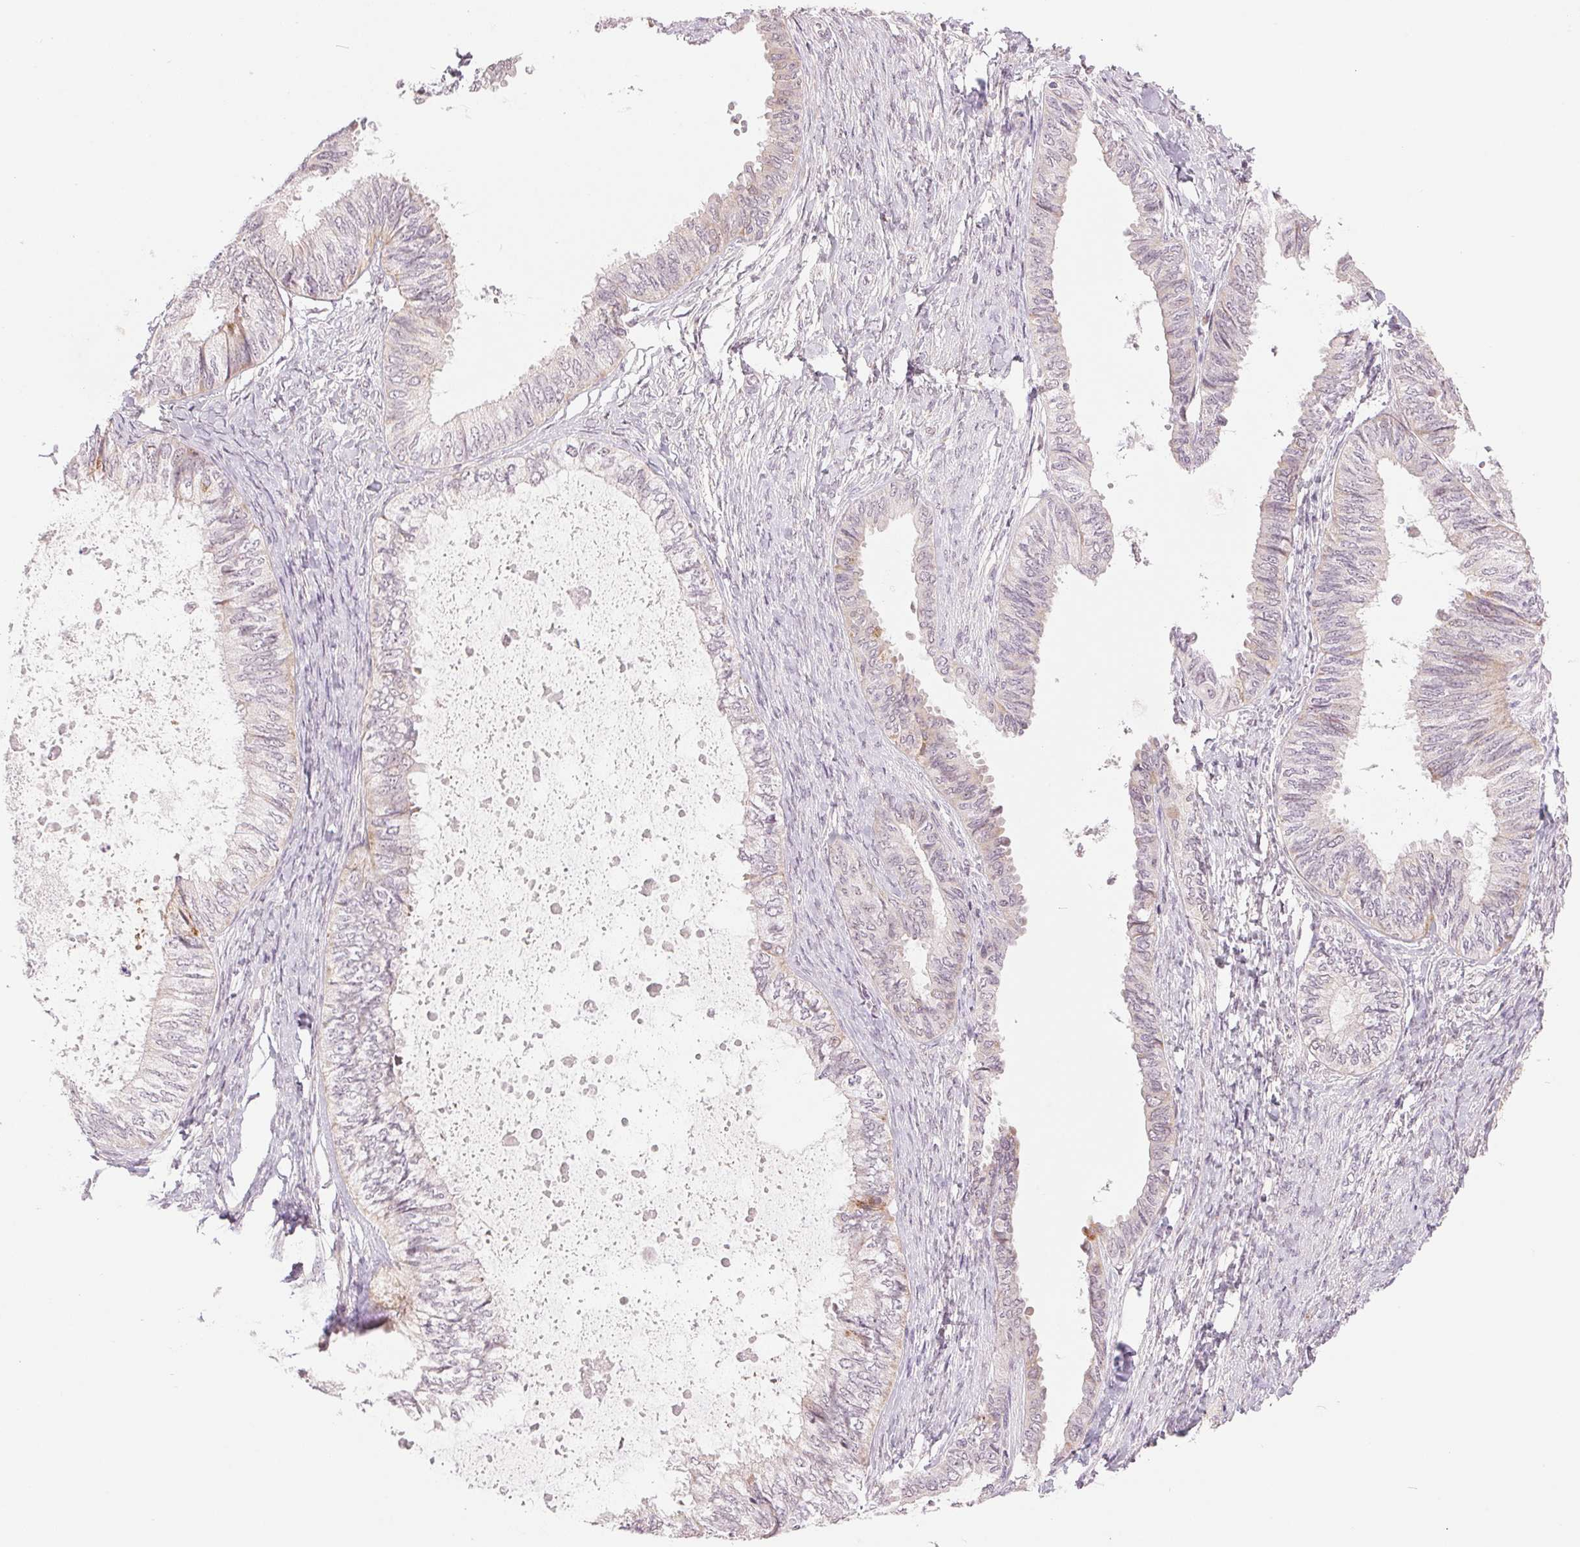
{"staining": {"intensity": "negative", "quantity": "none", "location": "none"}, "tissue": "ovarian cancer", "cell_type": "Tumor cells", "image_type": "cancer", "snomed": [{"axis": "morphology", "description": "Carcinoma, endometroid"}, {"axis": "topography", "description": "Ovary"}], "caption": "The image shows no staining of tumor cells in ovarian cancer.", "gene": "ARHGAP32", "patient": {"sex": "female", "age": 70}}